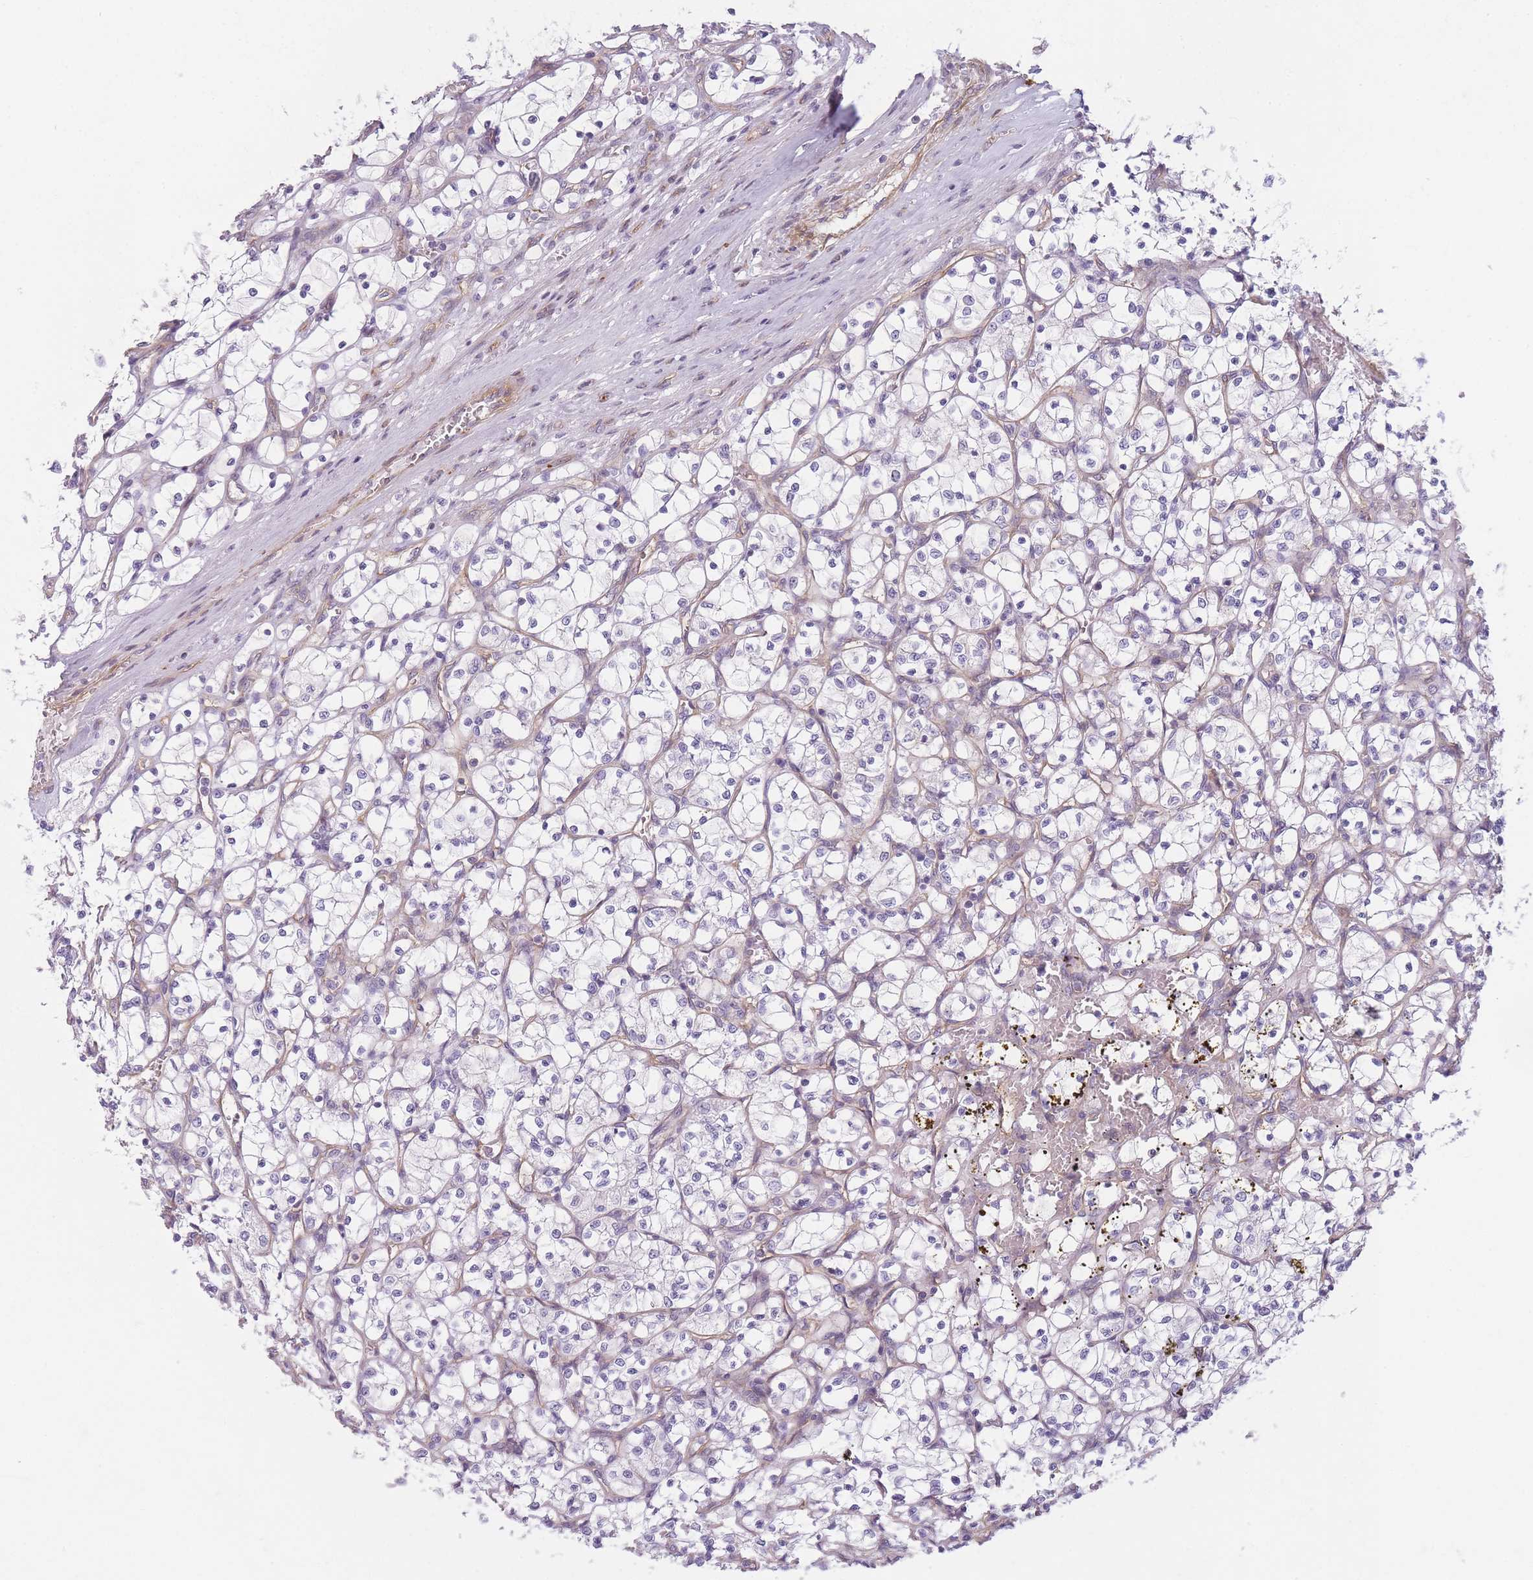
{"staining": {"intensity": "negative", "quantity": "none", "location": "none"}, "tissue": "renal cancer", "cell_type": "Tumor cells", "image_type": "cancer", "snomed": [{"axis": "morphology", "description": "Adenocarcinoma, NOS"}, {"axis": "topography", "description": "Kidney"}], "caption": "Immunohistochemistry (IHC) histopathology image of renal cancer stained for a protein (brown), which shows no positivity in tumor cells.", "gene": "SLC7A6", "patient": {"sex": "female", "age": 69}}